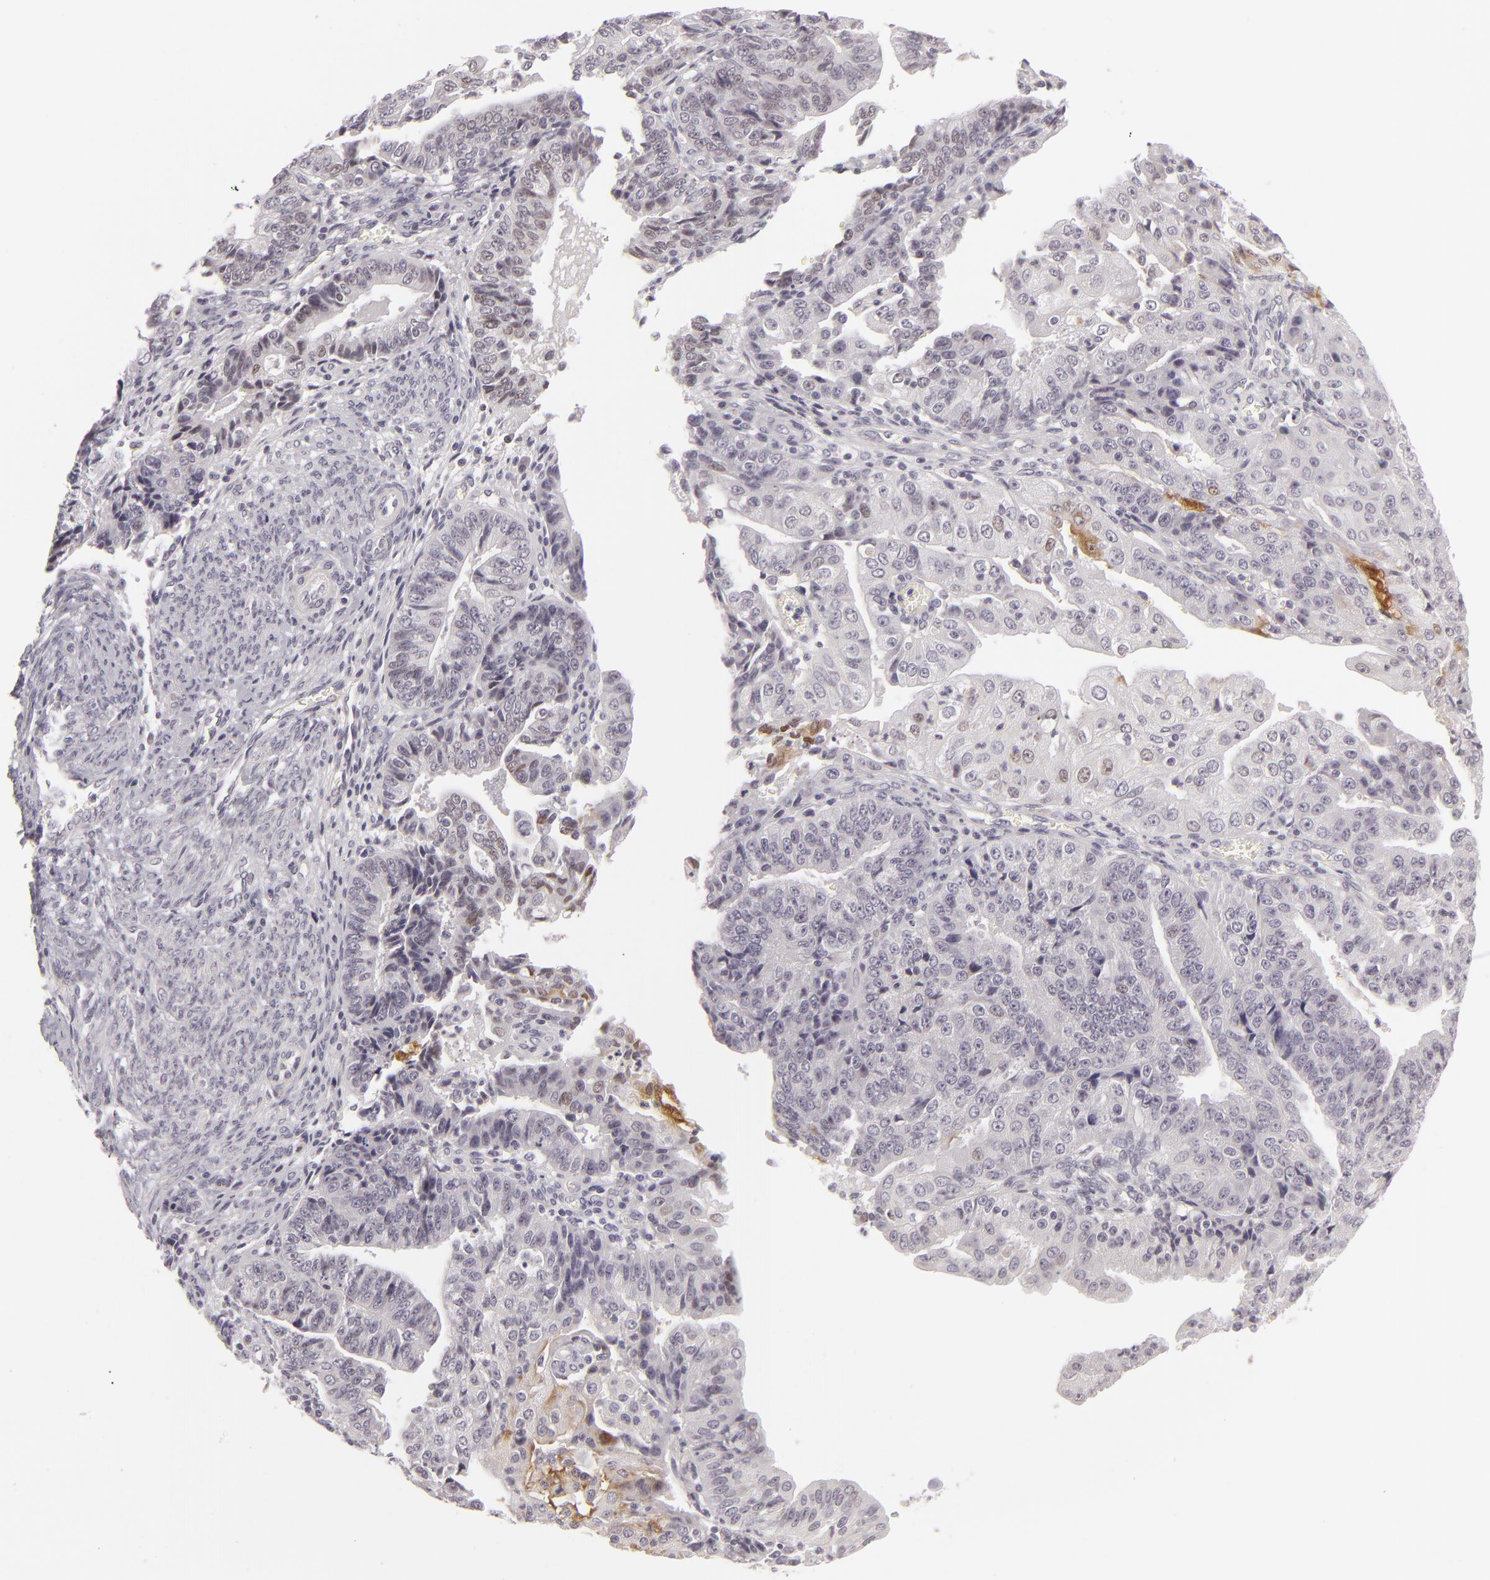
{"staining": {"intensity": "weak", "quantity": "<25%", "location": "nuclear"}, "tissue": "endometrial cancer", "cell_type": "Tumor cells", "image_type": "cancer", "snomed": [{"axis": "morphology", "description": "Adenocarcinoma, NOS"}, {"axis": "topography", "description": "Endometrium"}], "caption": "Micrograph shows no significant protein staining in tumor cells of endometrial cancer.", "gene": "SIX1", "patient": {"sex": "female", "age": 56}}